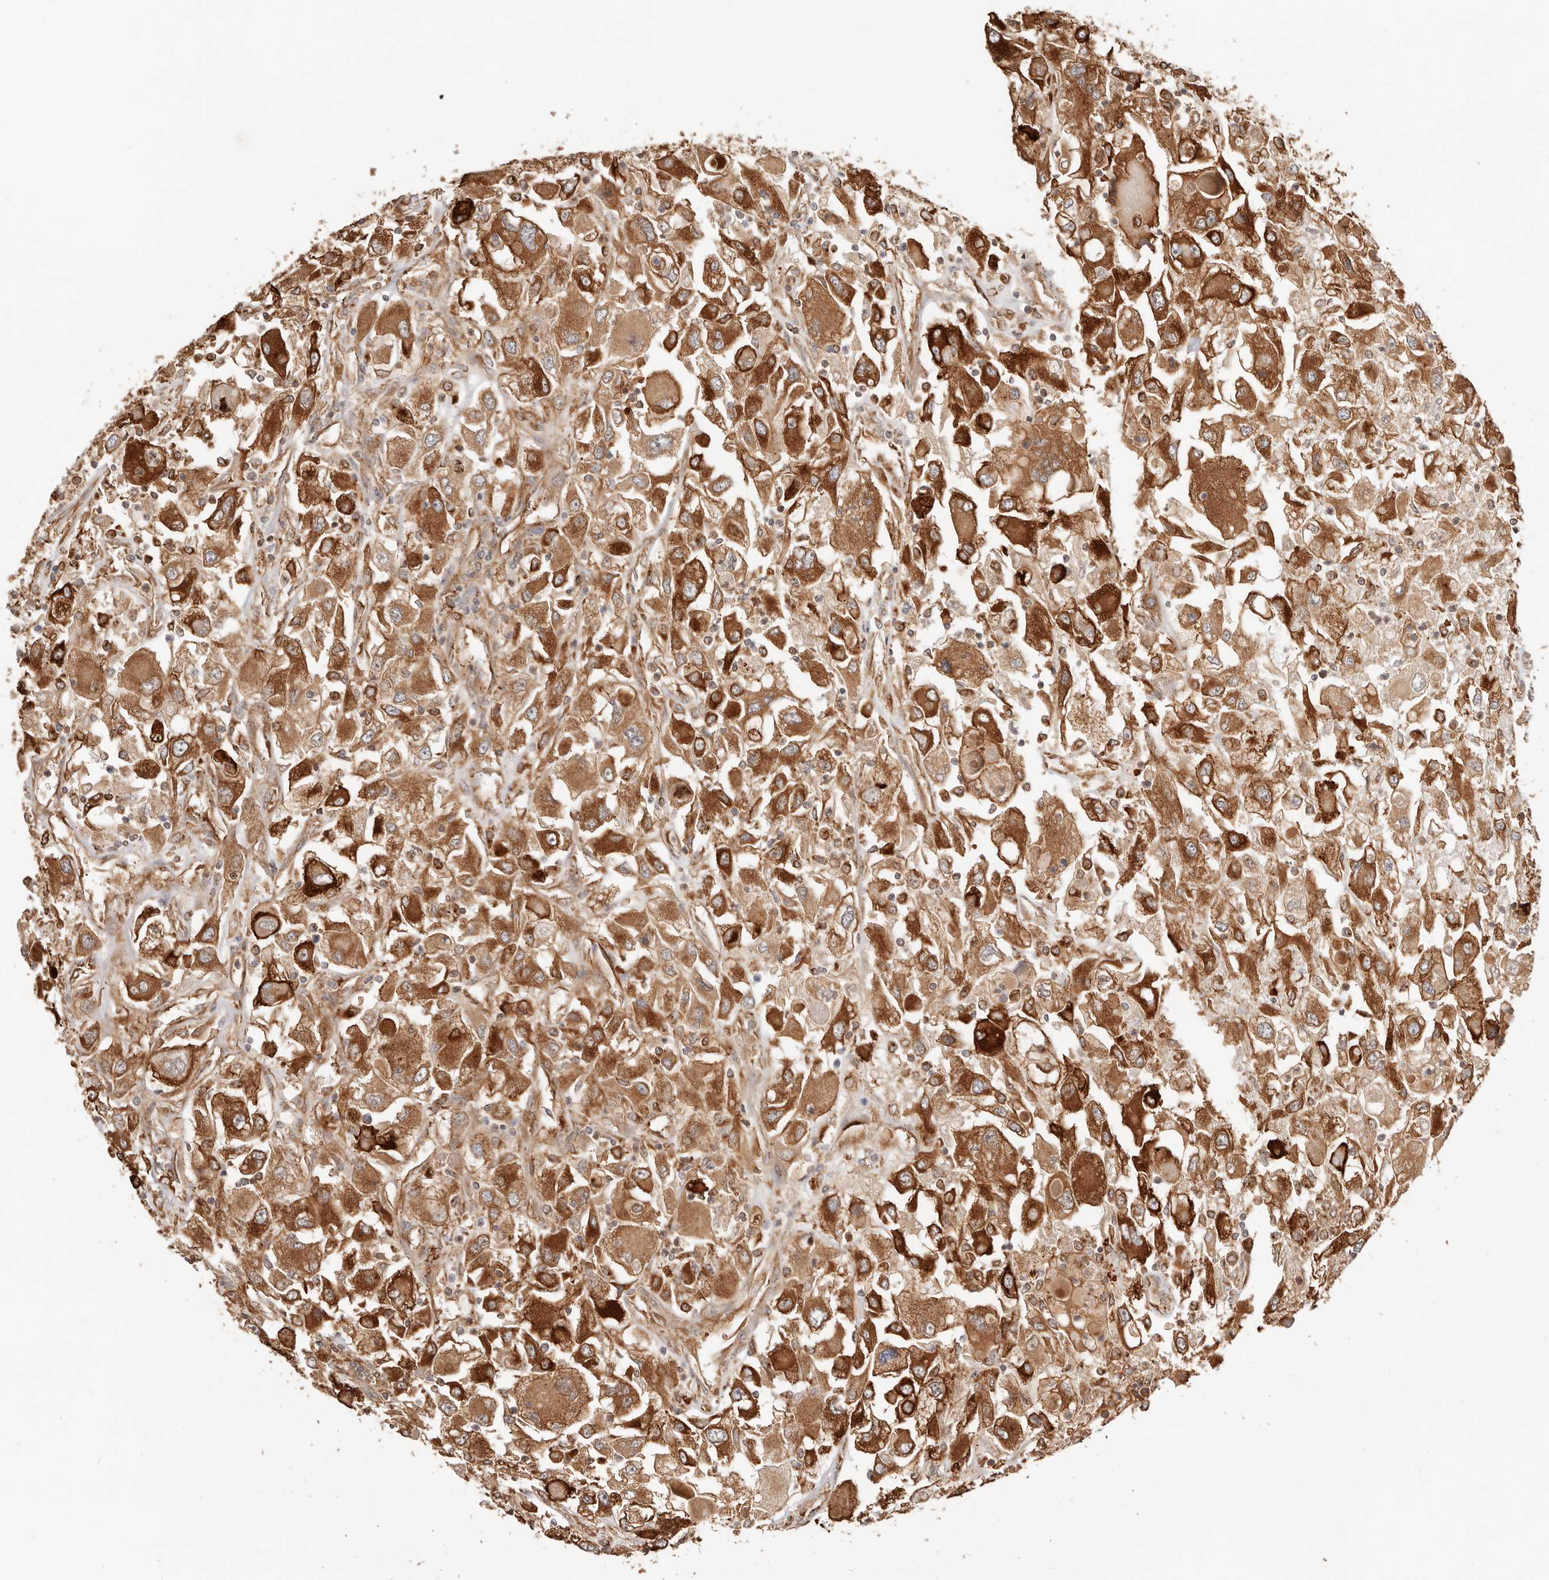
{"staining": {"intensity": "strong", "quantity": ">75%", "location": "cytoplasmic/membranous"}, "tissue": "renal cancer", "cell_type": "Tumor cells", "image_type": "cancer", "snomed": [{"axis": "morphology", "description": "Adenocarcinoma, NOS"}, {"axis": "topography", "description": "Kidney"}], "caption": "An image of human renal cancer (adenocarcinoma) stained for a protein demonstrates strong cytoplasmic/membranous brown staining in tumor cells.", "gene": "HEXD", "patient": {"sex": "female", "age": 52}}